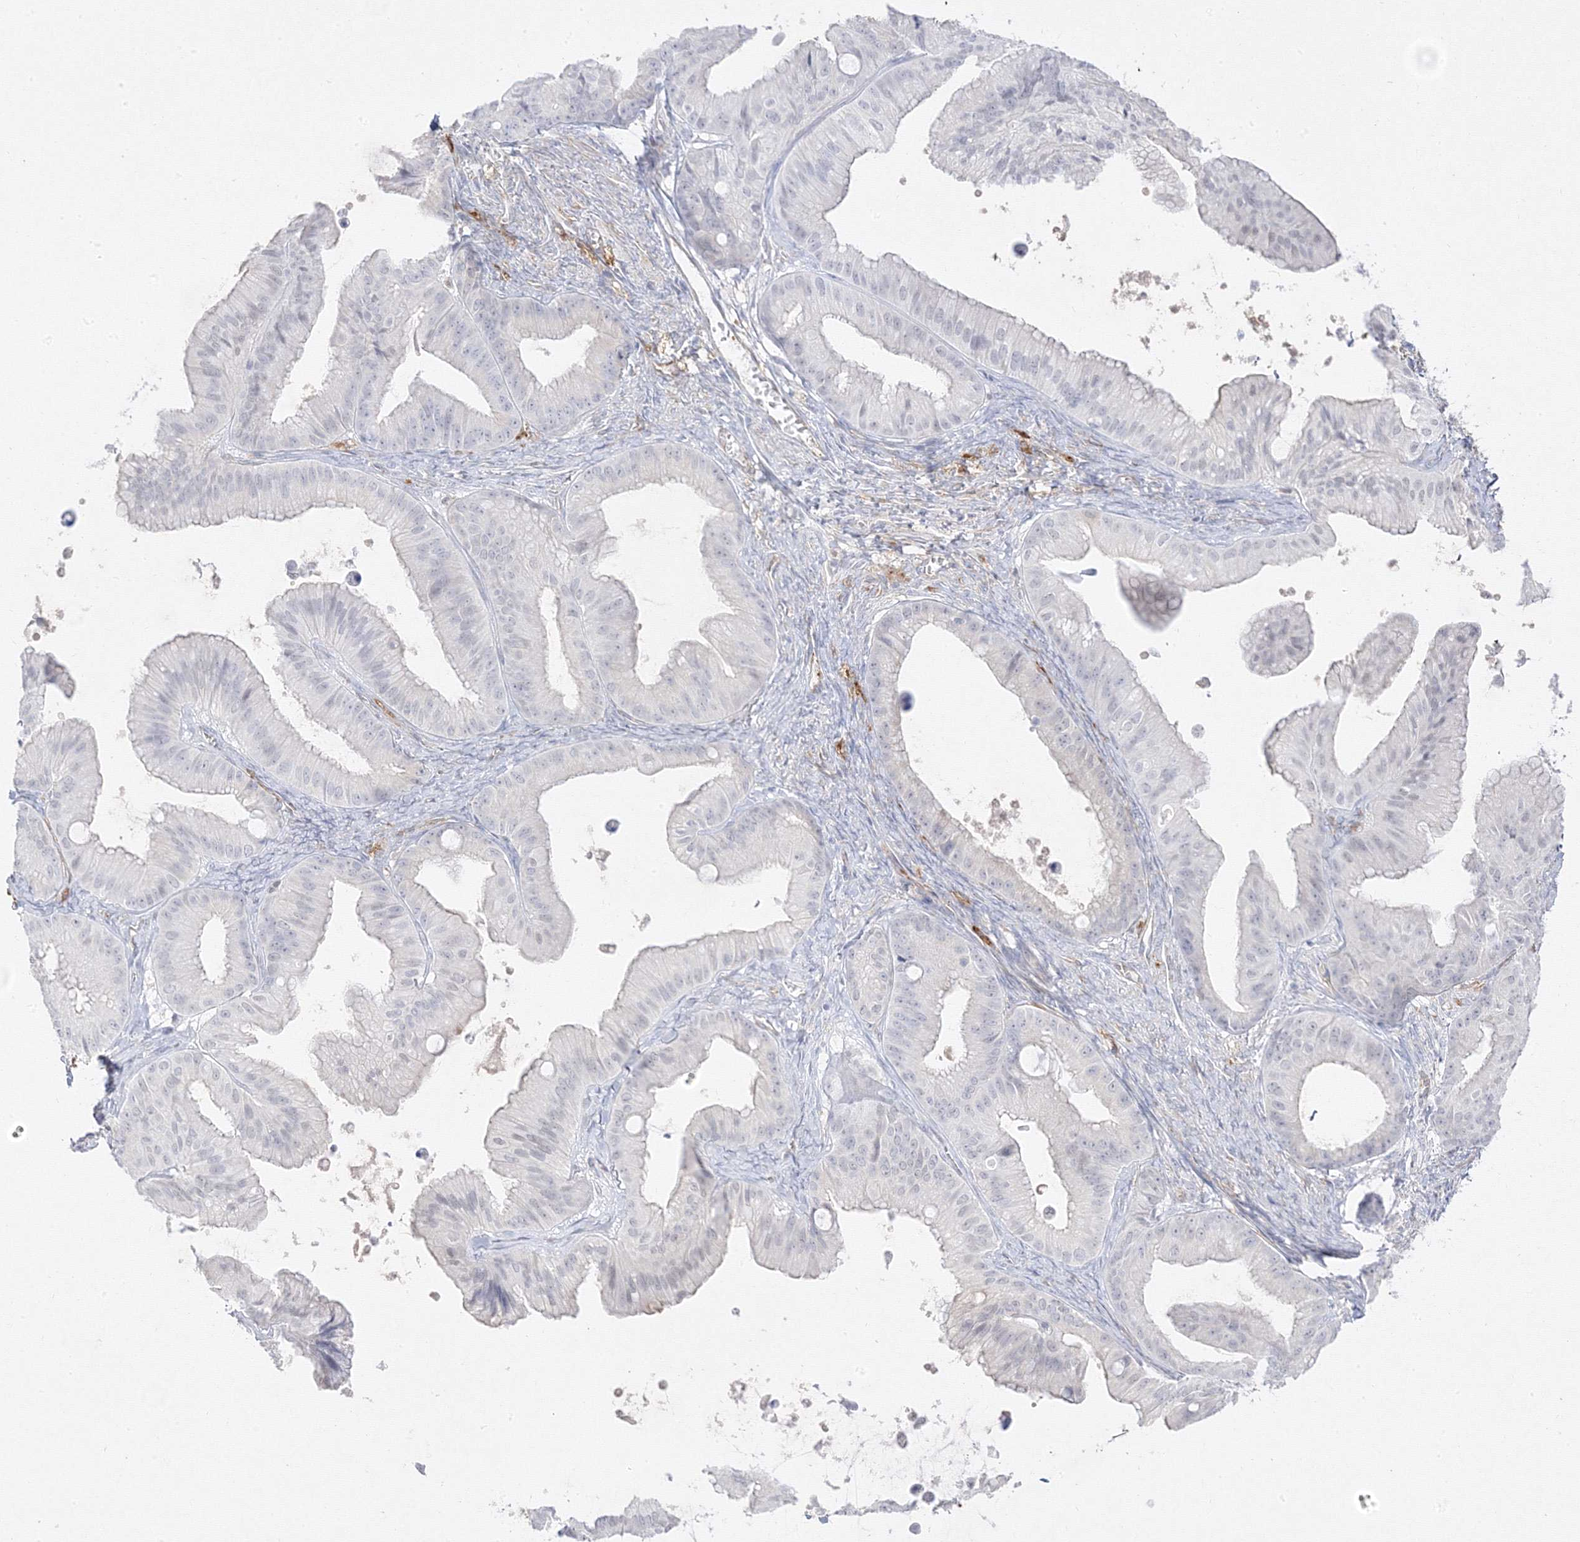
{"staining": {"intensity": "negative", "quantity": "none", "location": "none"}, "tissue": "ovarian cancer", "cell_type": "Tumor cells", "image_type": "cancer", "snomed": [{"axis": "morphology", "description": "Cystadenocarcinoma, mucinous, NOS"}, {"axis": "topography", "description": "Ovary"}], "caption": "Tumor cells are negative for protein expression in human mucinous cystadenocarcinoma (ovarian). (DAB immunohistochemistry, high magnification).", "gene": "C2CD2", "patient": {"sex": "female", "age": 71}}